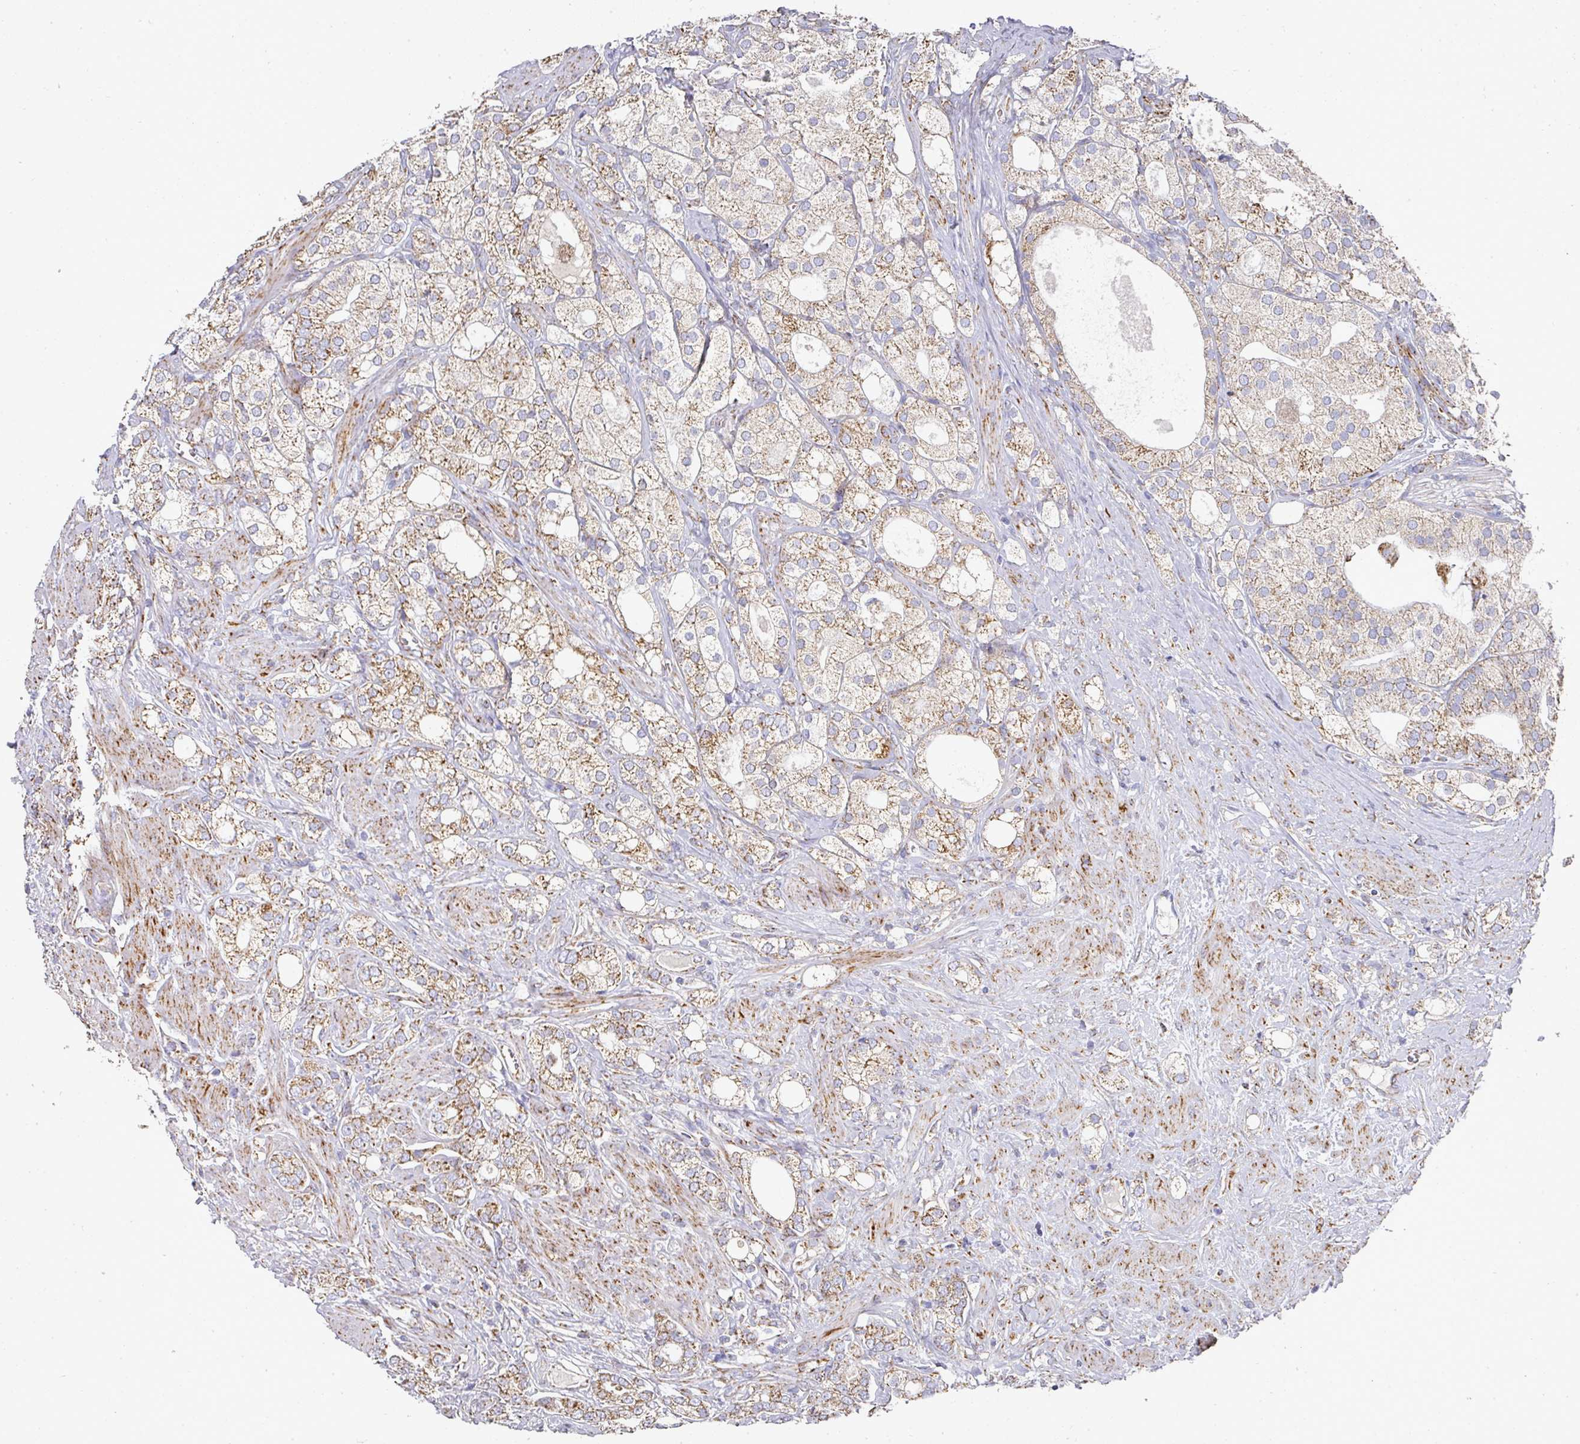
{"staining": {"intensity": "moderate", "quantity": ">75%", "location": "cytoplasmic/membranous"}, "tissue": "prostate cancer", "cell_type": "Tumor cells", "image_type": "cancer", "snomed": [{"axis": "morphology", "description": "Adenocarcinoma, High grade"}, {"axis": "topography", "description": "Prostate"}], "caption": "Immunohistochemistry (IHC) of prostate adenocarcinoma (high-grade) shows medium levels of moderate cytoplasmic/membranous positivity in approximately >75% of tumor cells.", "gene": "UQCRFS1", "patient": {"sex": "male", "age": 50}}